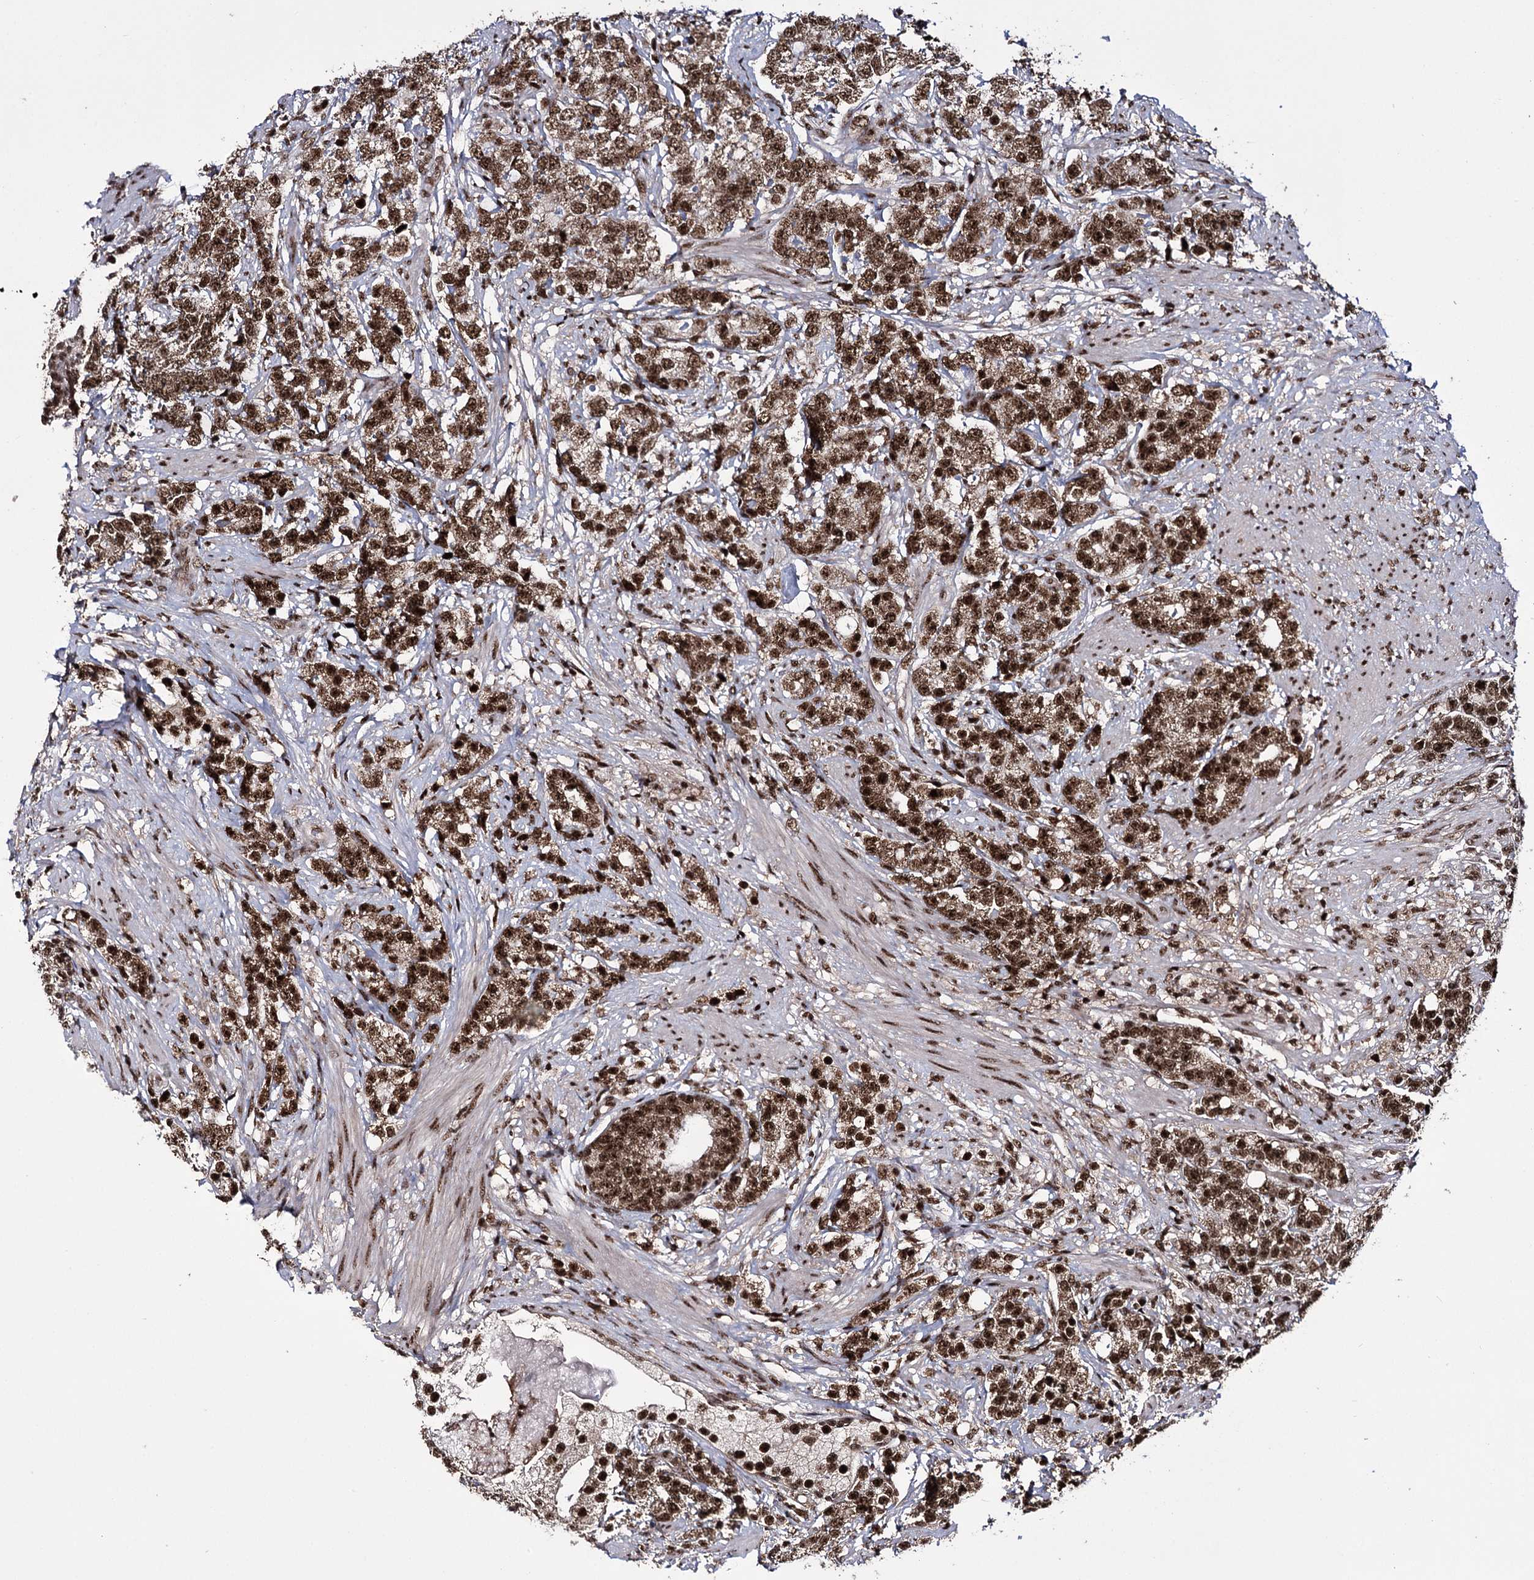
{"staining": {"intensity": "strong", "quantity": ">75%", "location": "nuclear"}, "tissue": "prostate cancer", "cell_type": "Tumor cells", "image_type": "cancer", "snomed": [{"axis": "morphology", "description": "Adenocarcinoma, High grade"}, {"axis": "topography", "description": "Prostate"}], "caption": "Human prostate cancer (adenocarcinoma (high-grade)) stained with a brown dye shows strong nuclear positive expression in about >75% of tumor cells.", "gene": "PRPF40A", "patient": {"sex": "male", "age": 69}}